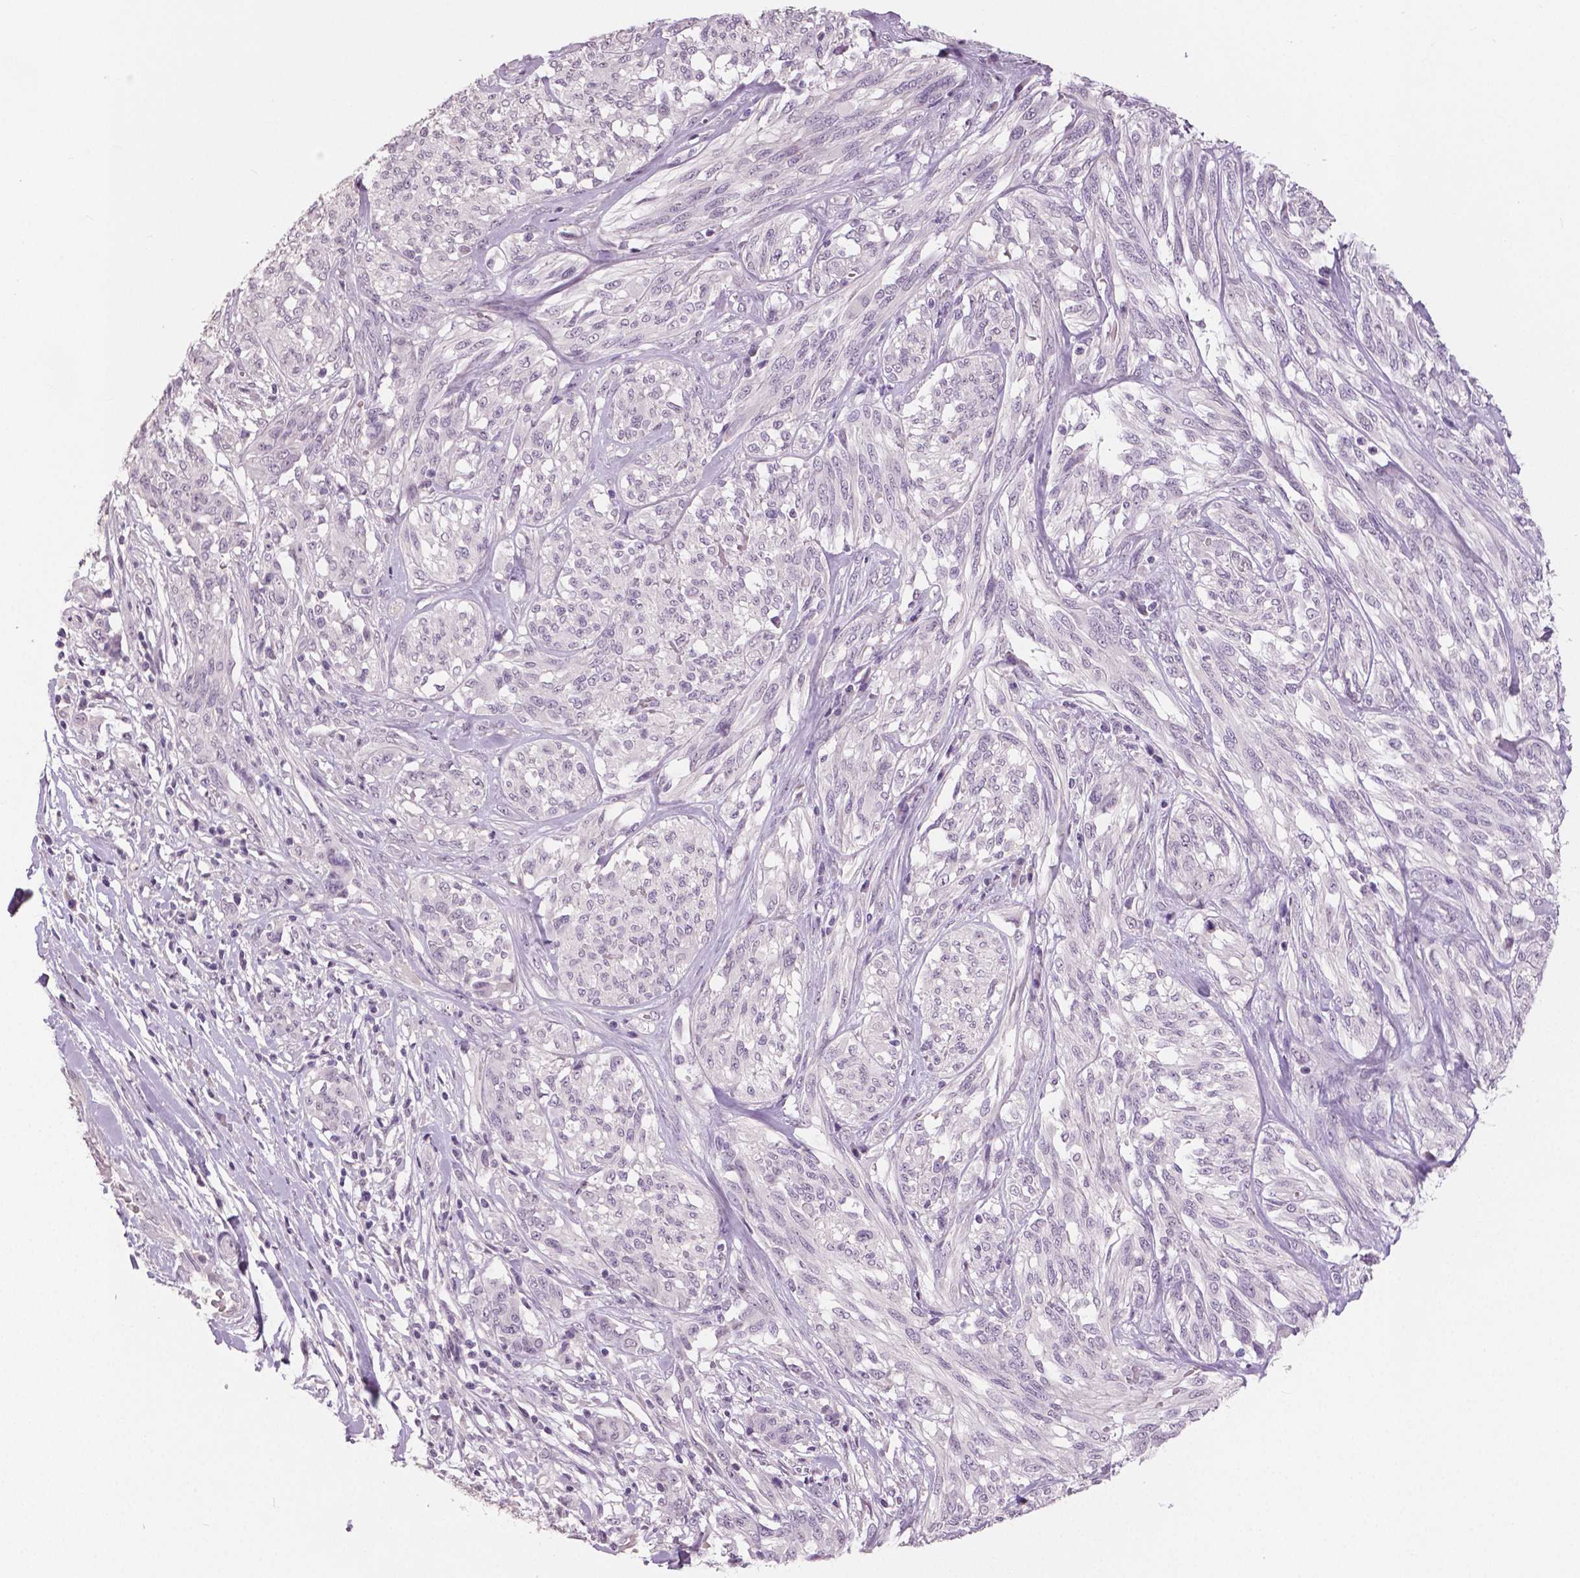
{"staining": {"intensity": "negative", "quantity": "none", "location": "none"}, "tissue": "melanoma", "cell_type": "Tumor cells", "image_type": "cancer", "snomed": [{"axis": "morphology", "description": "Malignant melanoma, NOS"}, {"axis": "topography", "description": "Skin"}], "caption": "IHC photomicrograph of neoplastic tissue: human melanoma stained with DAB demonstrates no significant protein staining in tumor cells.", "gene": "NECAB1", "patient": {"sex": "female", "age": 91}}